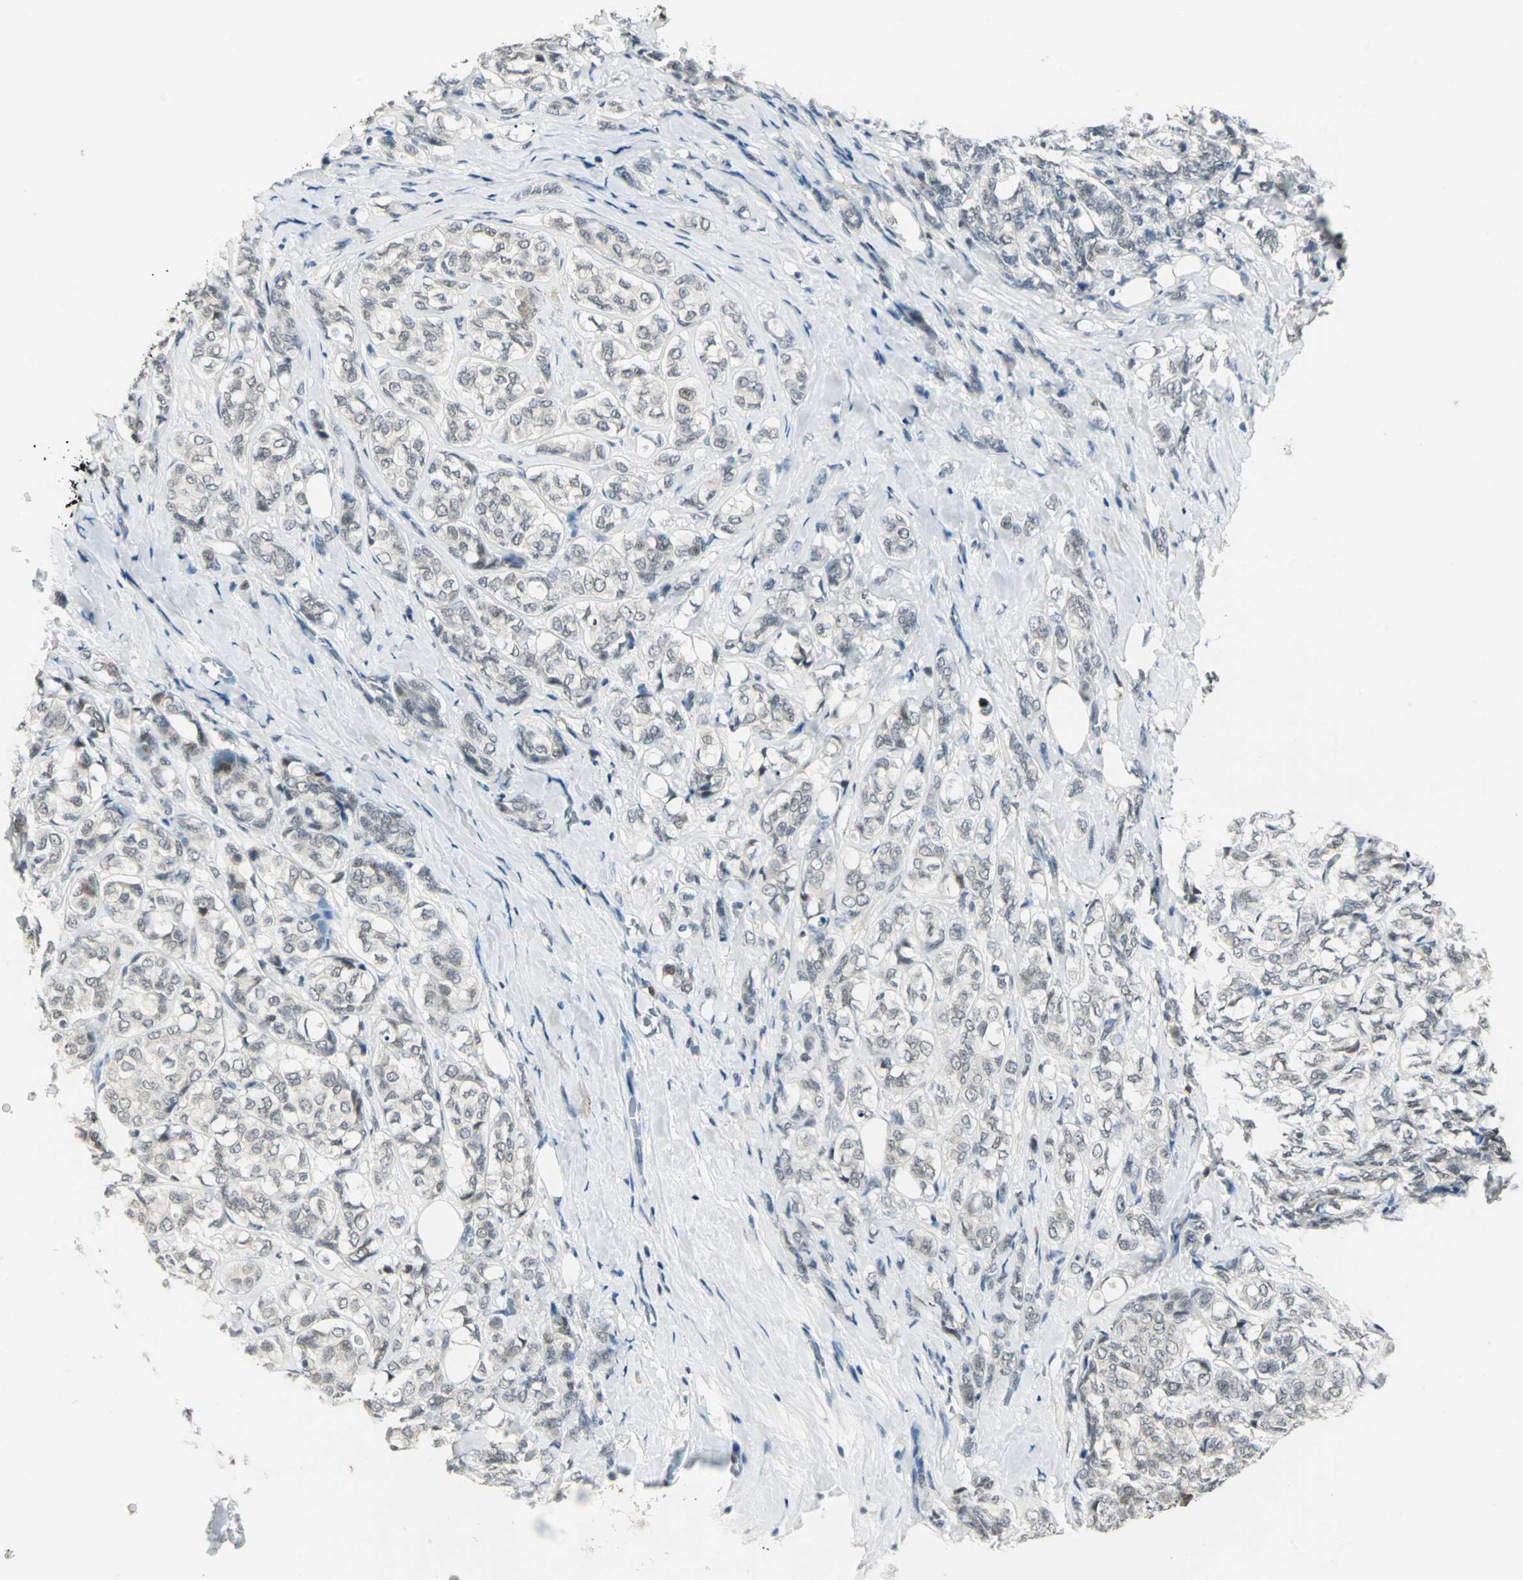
{"staining": {"intensity": "weak", "quantity": "<25%", "location": "cytoplasmic/membranous"}, "tissue": "breast cancer", "cell_type": "Tumor cells", "image_type": "cancer", "snomed": [{"axis": "morphology", "description": "Lobular carcinoma"}, {"axis": "topography", "description": "Breast"}], "caption": "Immunohistochemical staining of breast cancer displays no significant expression in tumor cells. Brightfield microscopy of IHC stained with DAB (brown) and hematoxylin (blue), captured at high magnification.", "gene": "PLAGL2", "patient": {"sex": "female", "age": 60}}